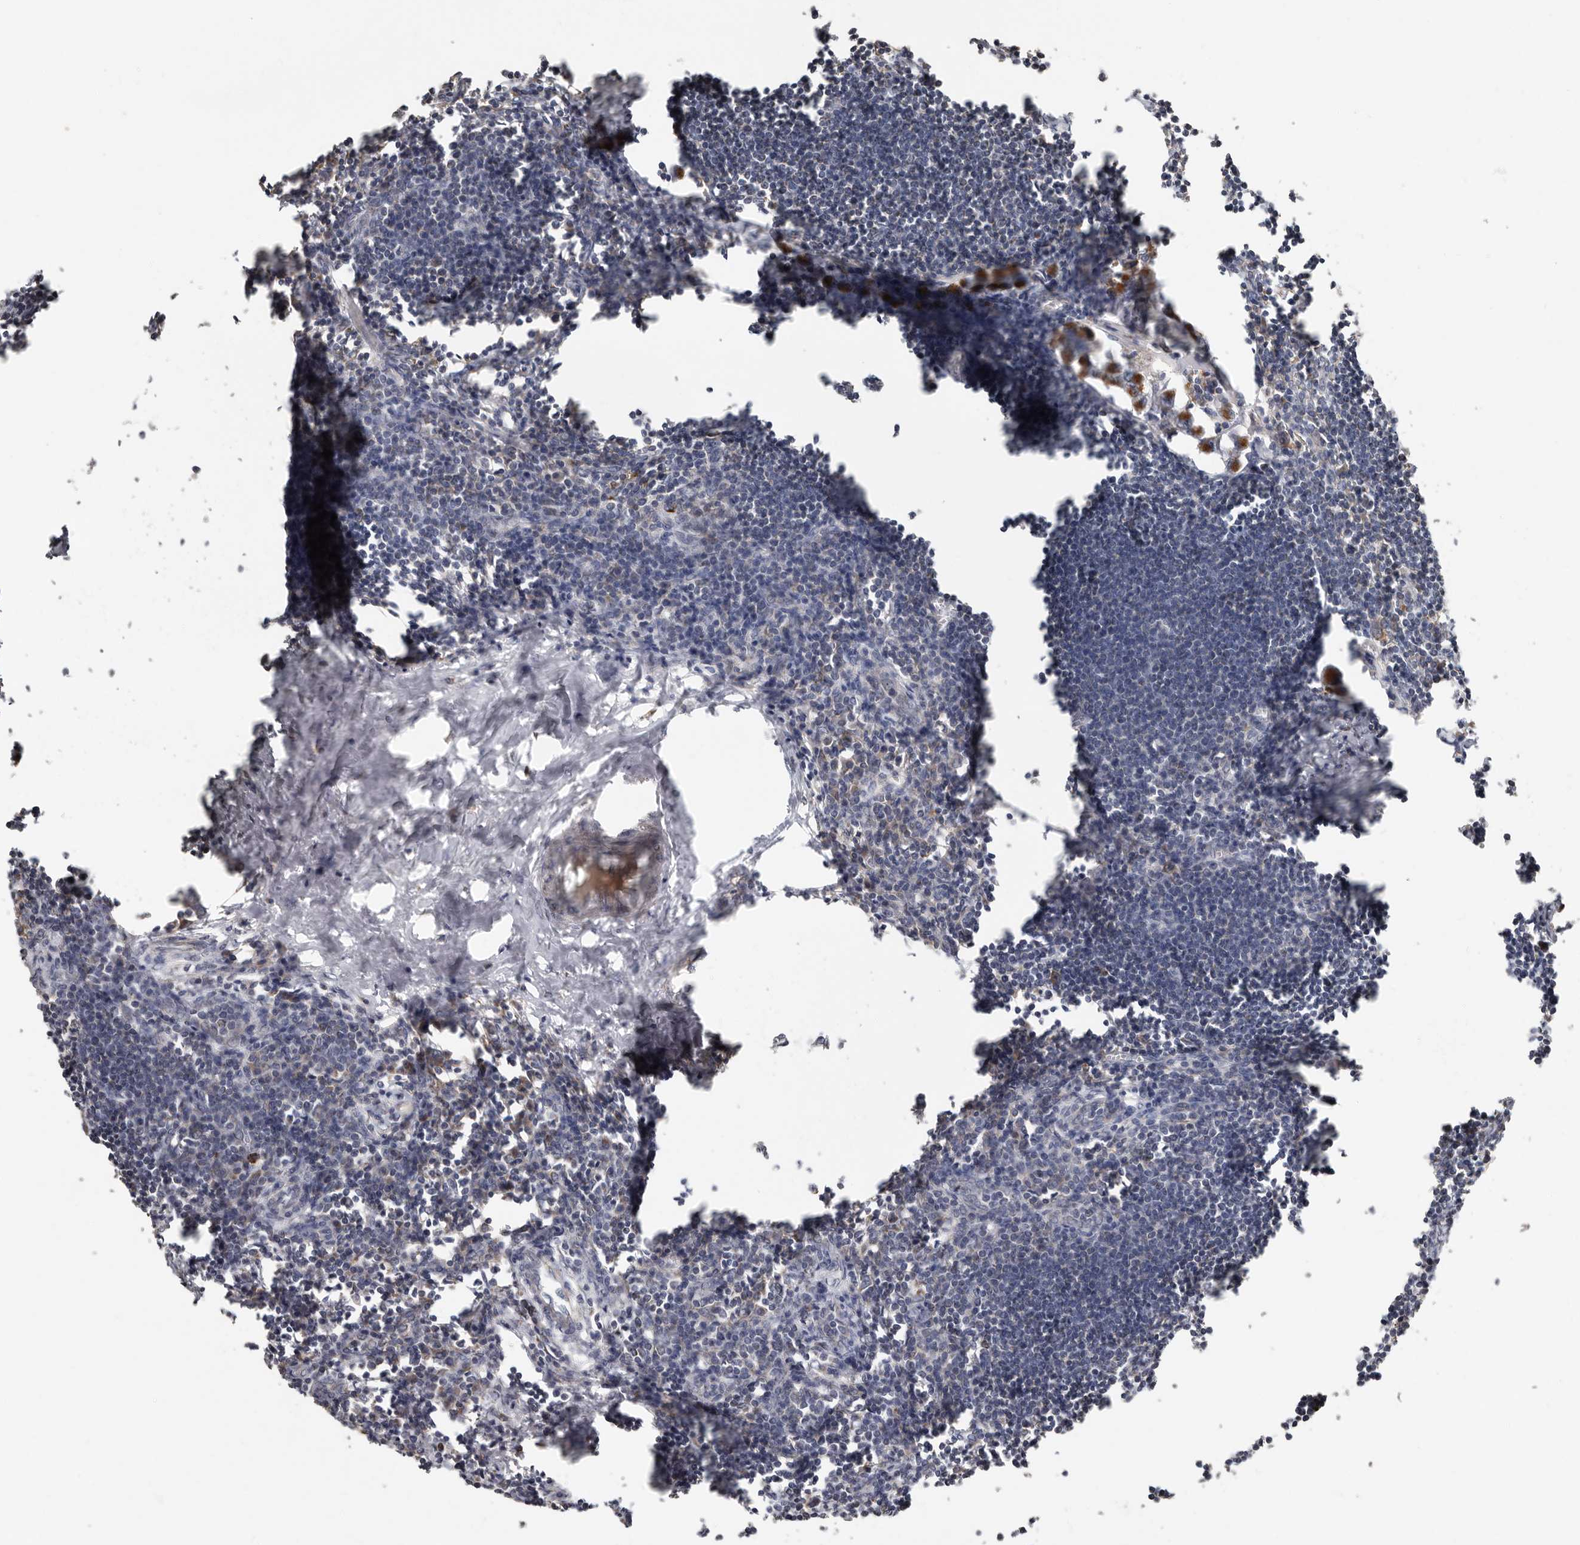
{"staining": {"intensity": "moderate", "quantity": "25%-75%", "location": "cytoplasmic/membranous"}, "tissue": "lymph node", "cell_type": "Germinal center cells", "image_type": "normal", "snomed": [{"axis": "morphology", "description": "Normal tissue, NOS"}, {"axis": "morphology", "description": "Malignant melanoma, Metastatic site"}, {"axis": "topography", "description": "Lymph node"}], "caption": "Brown immunohistochemical staining in normal lymph node exhibits moderate cytoplasmic/membranous expression in about 25%-75% of germinal center cells.", "gene": "KIF26B", "patient": {"sex": "male", "age": 41}}